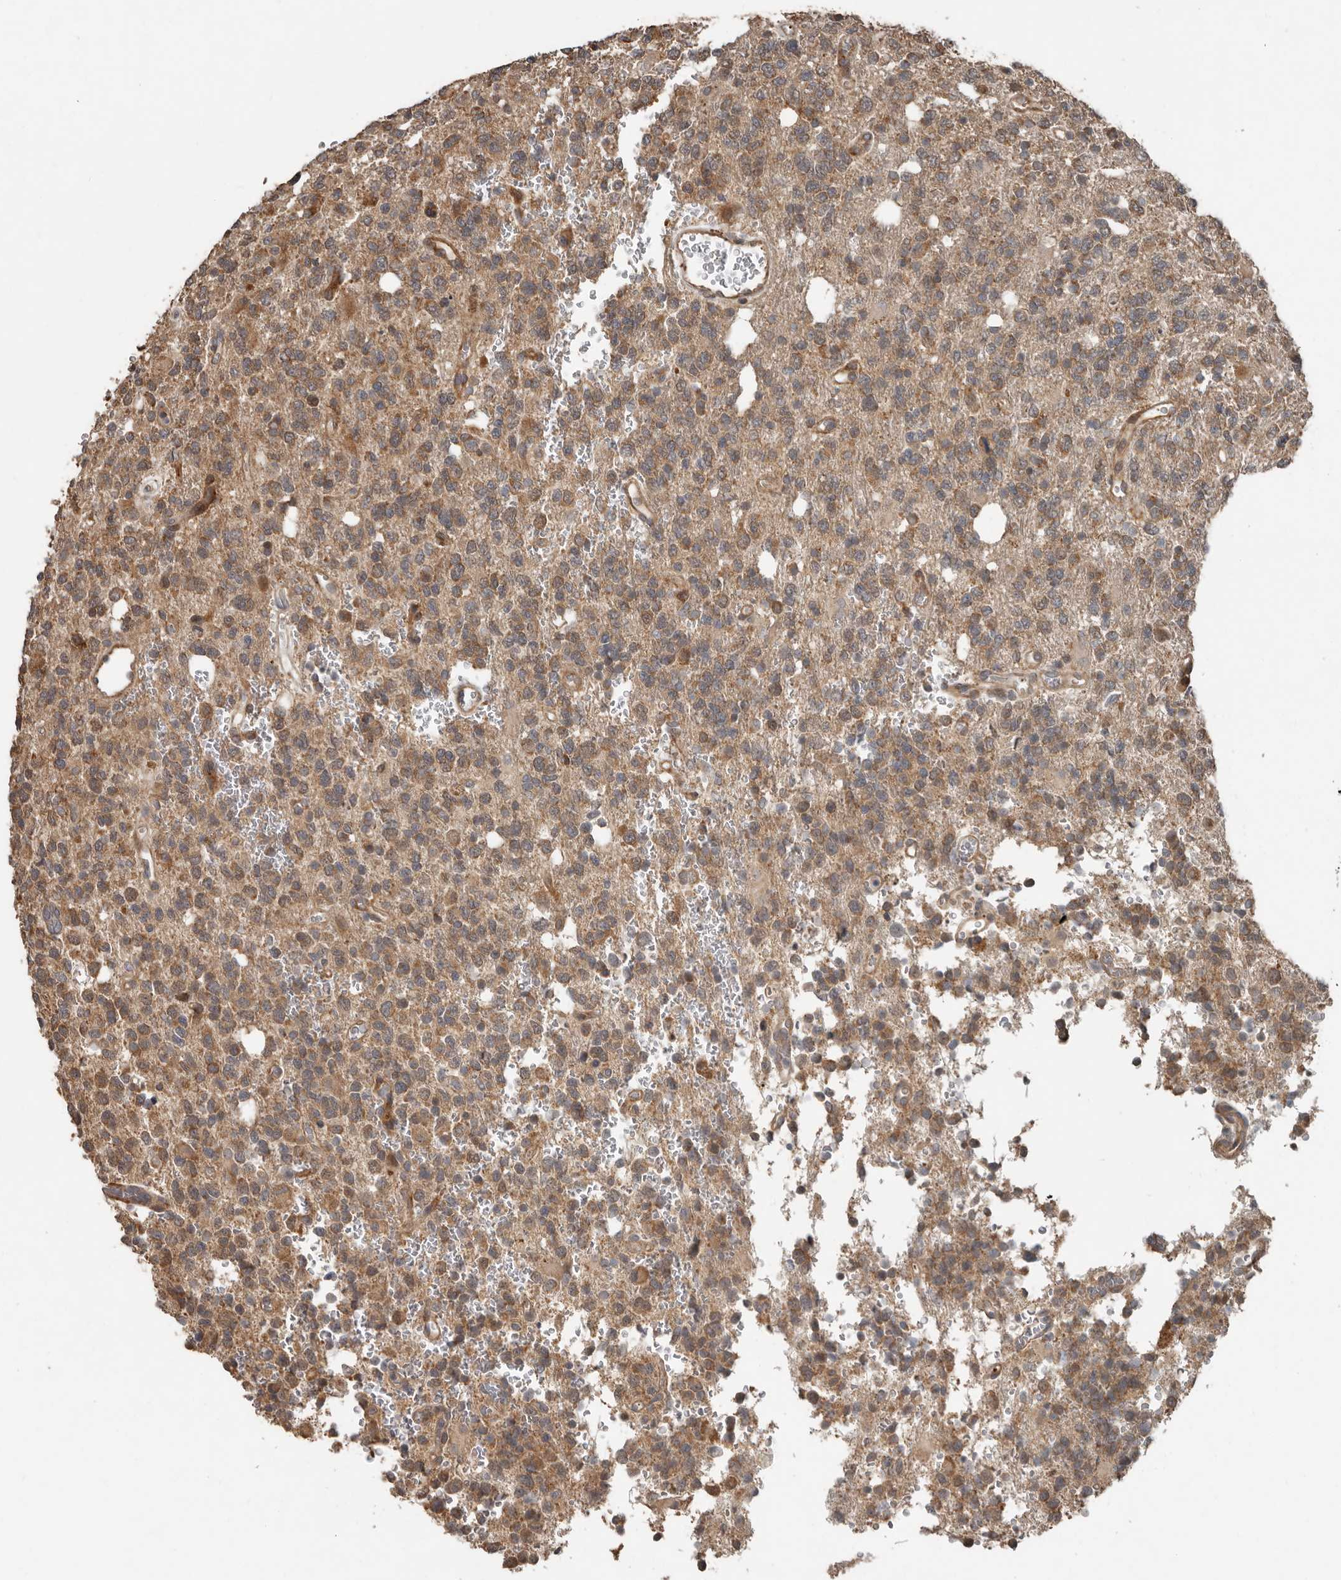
{"staining": {"intensity": "moderate", "quantity": ">75%", "location": "cytoplasmic/membranous"}, "tissue": "glioma", "cell_type": "Tumor cells", "image_type": "cancer", "snomed": [{"axis": "morphology", "description": "Glioma, malignant, High grade"}, {"axis": "topography", "description": "Brain"}], "caption": "Glioma tissue displays moderate cytoplasmic/membranous positivity in approximately >75% of tumor cells", "gene": "SLC6A7", "patient": {"sex": "female", "age": 62}}